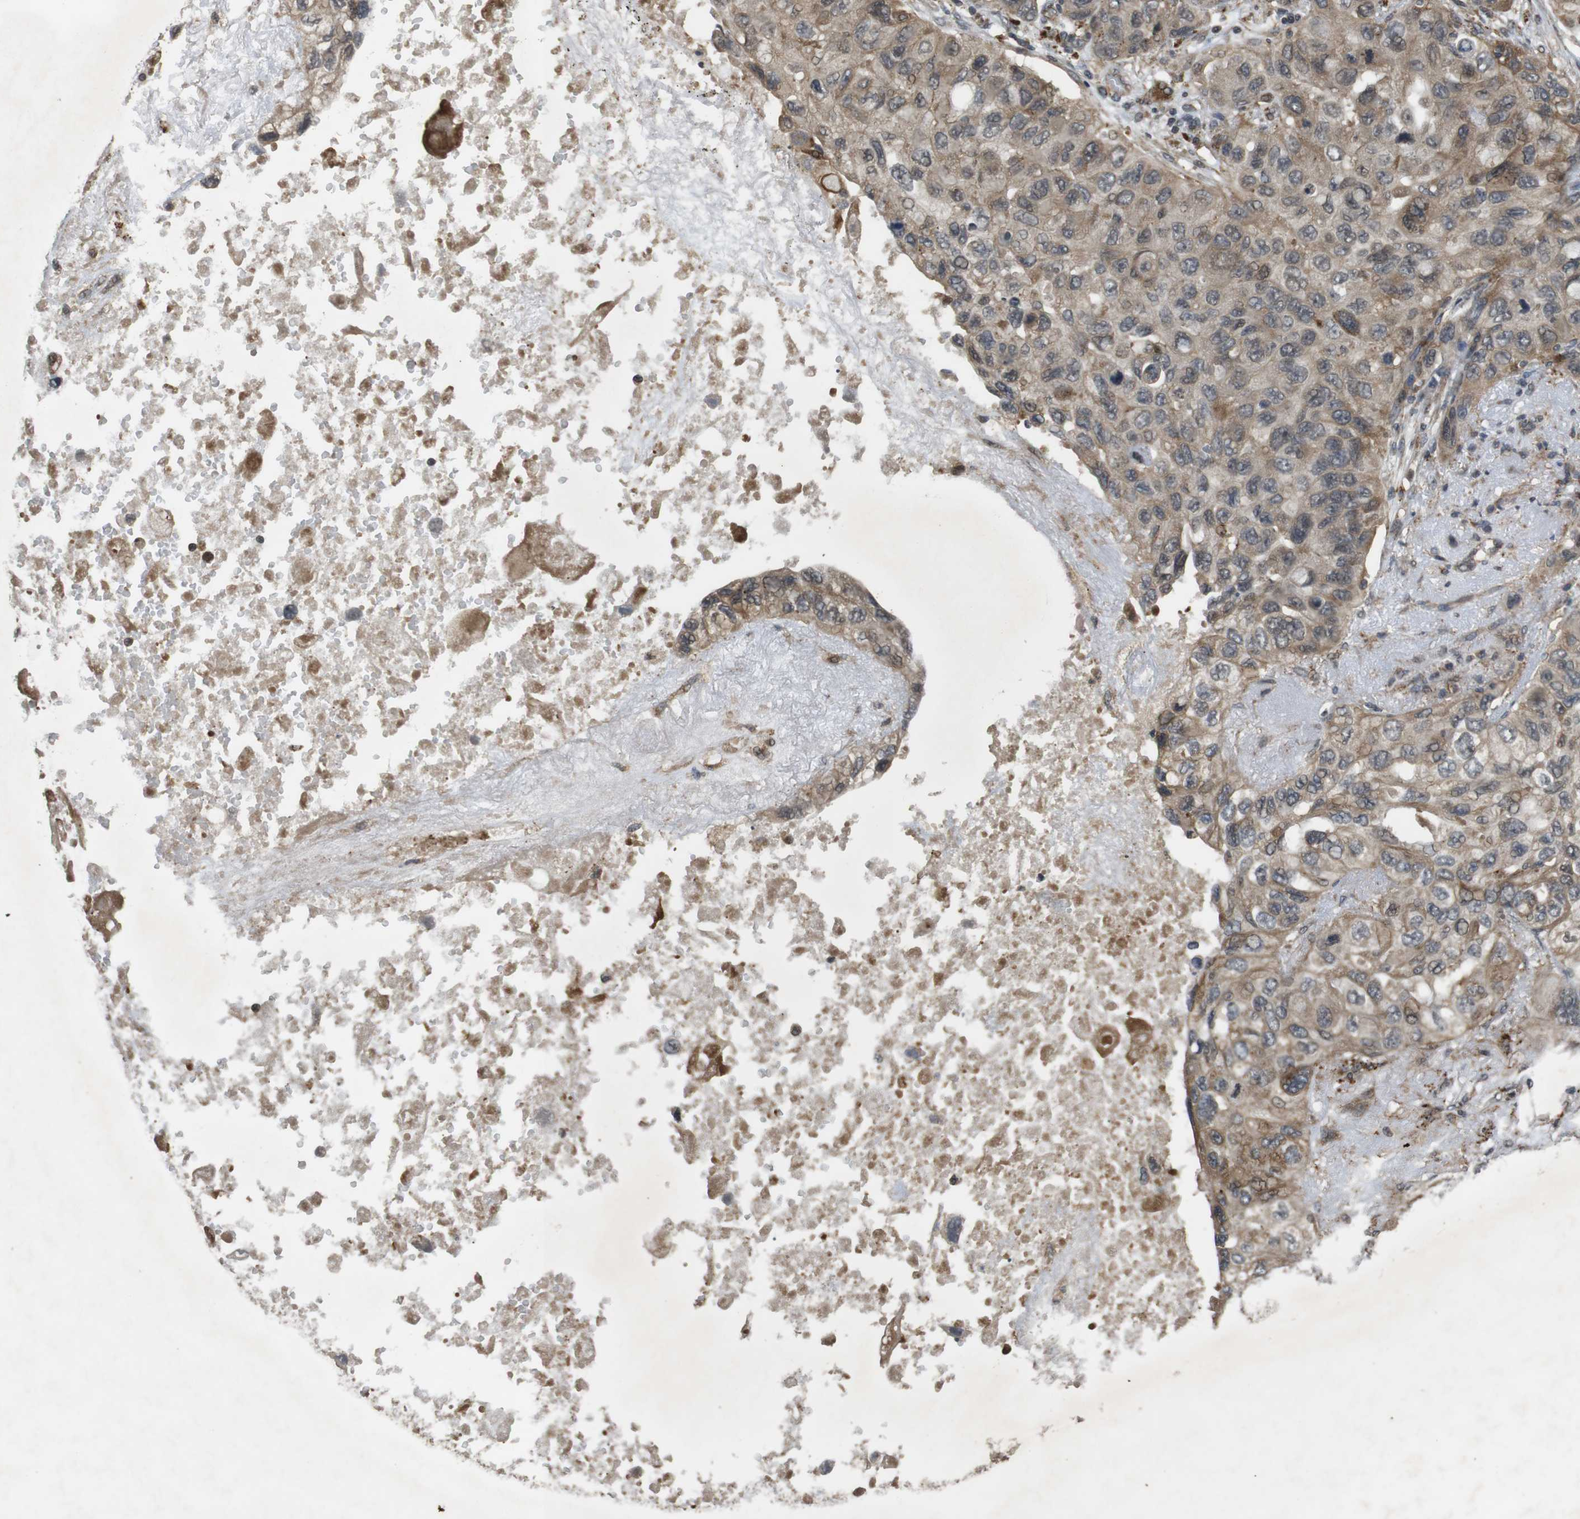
{"staining": {"intensity": "moderate", "quantity": ">75%", "location": "cytoplasmic/membranous"}, "tissue": "lung cancer", "cell_type": "Tumor cells", "image_type": "cancer", "snomed": [{"axis": "morphology", "description": "Squamous cell carcinoma, NOS"}, {"axis": "topography", "description": "Lung"}], "caption": "DAB (3,3'-diaminobenzidine) immunohistochemical staining of lung cancer (squamous cell carcinoma) reveals moderate cytoplasmic/membranous protein positivity in approximately >75% of tumor cells.", "gene": "FZD10", "patient": {"sex": "female", "age": 73}}